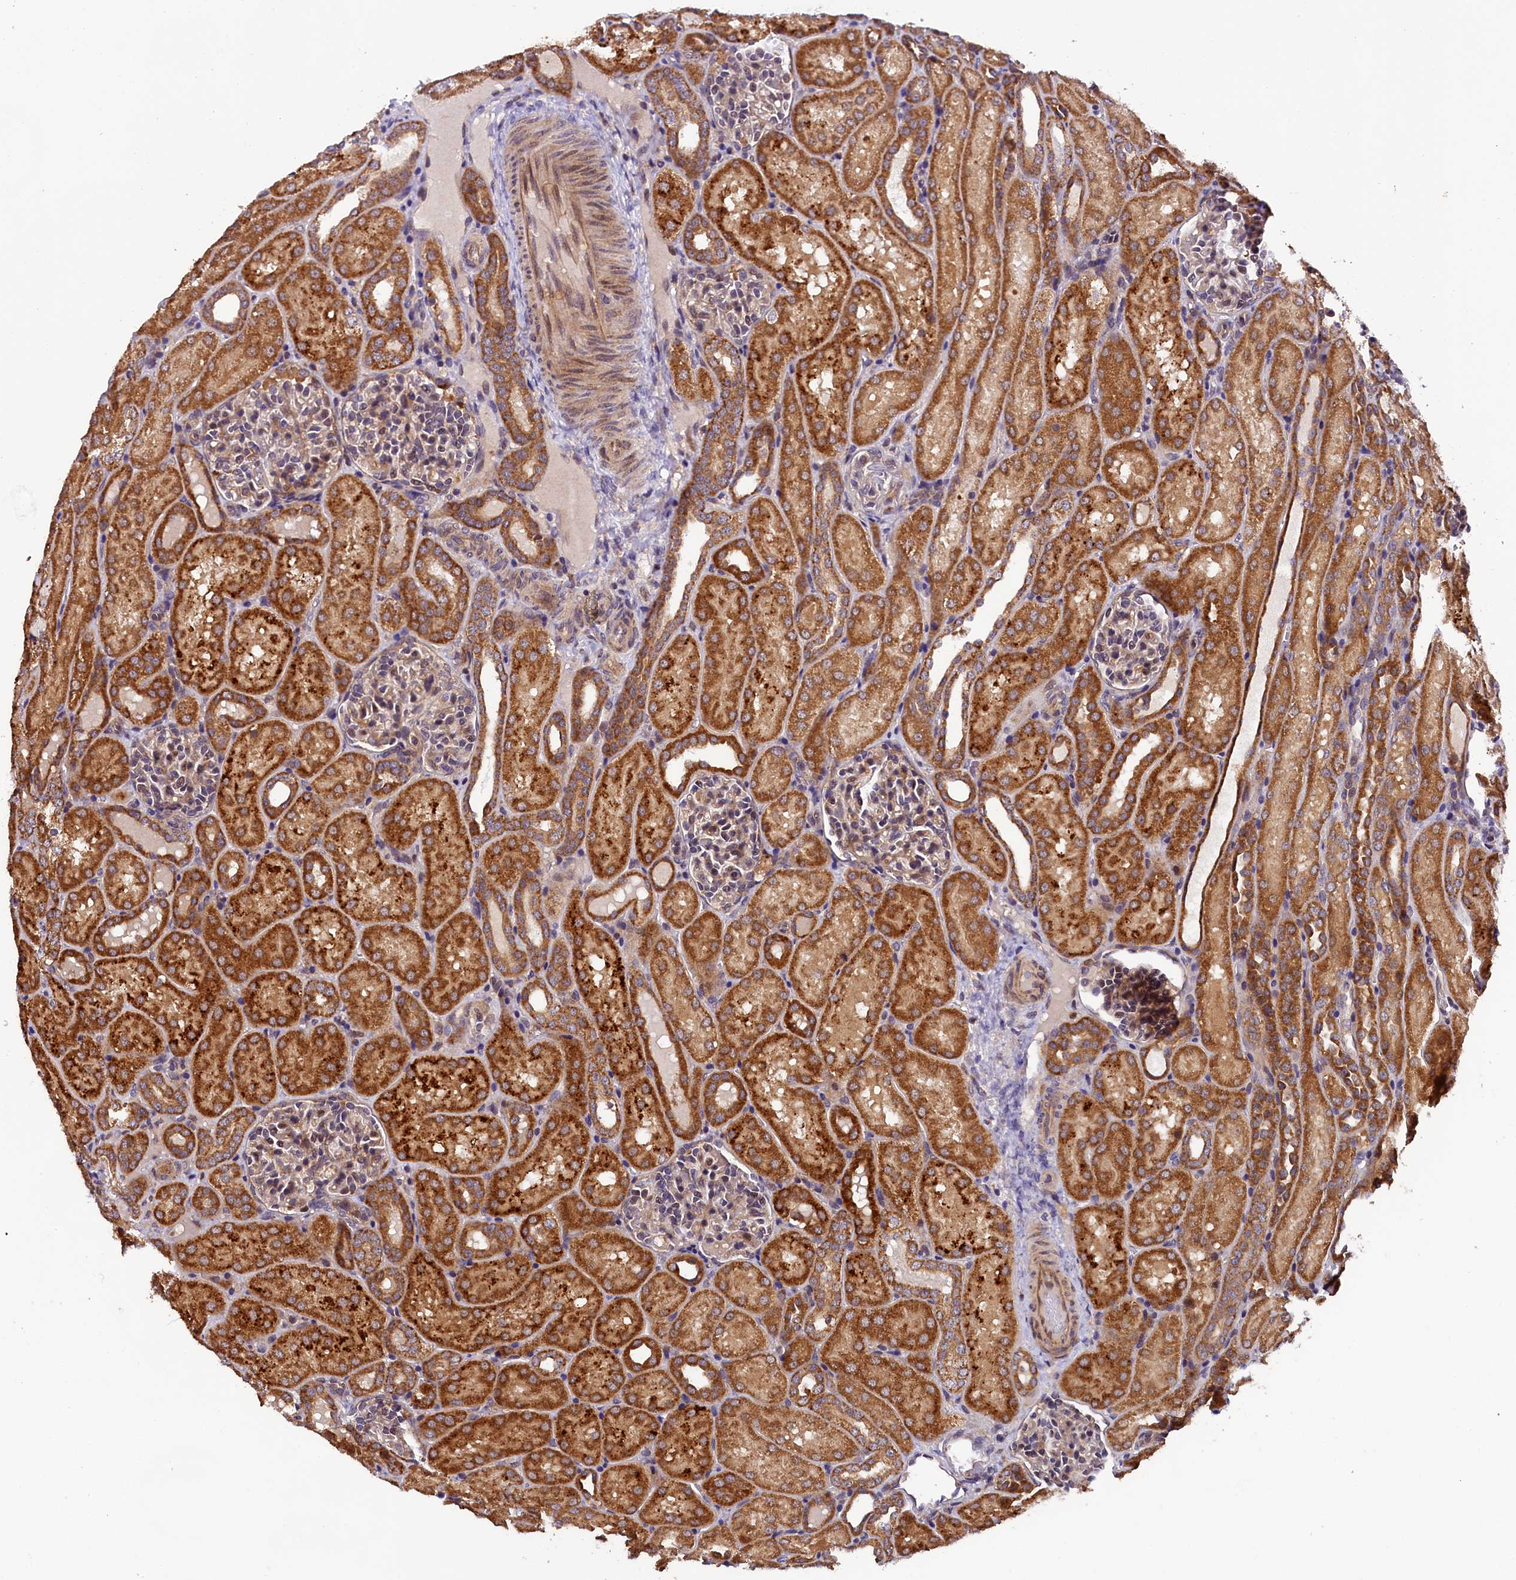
{"staining": {"intensity": "weak", "quantity": "<25%", "location": "cytoplasmic/membranous"}, "tissue": "kidney", "cell_type": "Cells in glomeruli", "image_type": "normal", "snomed": [{"axis": "morphology", "description": "Normal tissue, NOS"}, {"axis": "topography", "description": "Kidney"}], "caption": "High power microscopy photomicrograph of an immunohistochemistry photomicrograph of normal kidney, revealing no significant expression in cells in glomeruli.", "gene": "DOHH", "patient": {"sex": "male", "age": 1}}